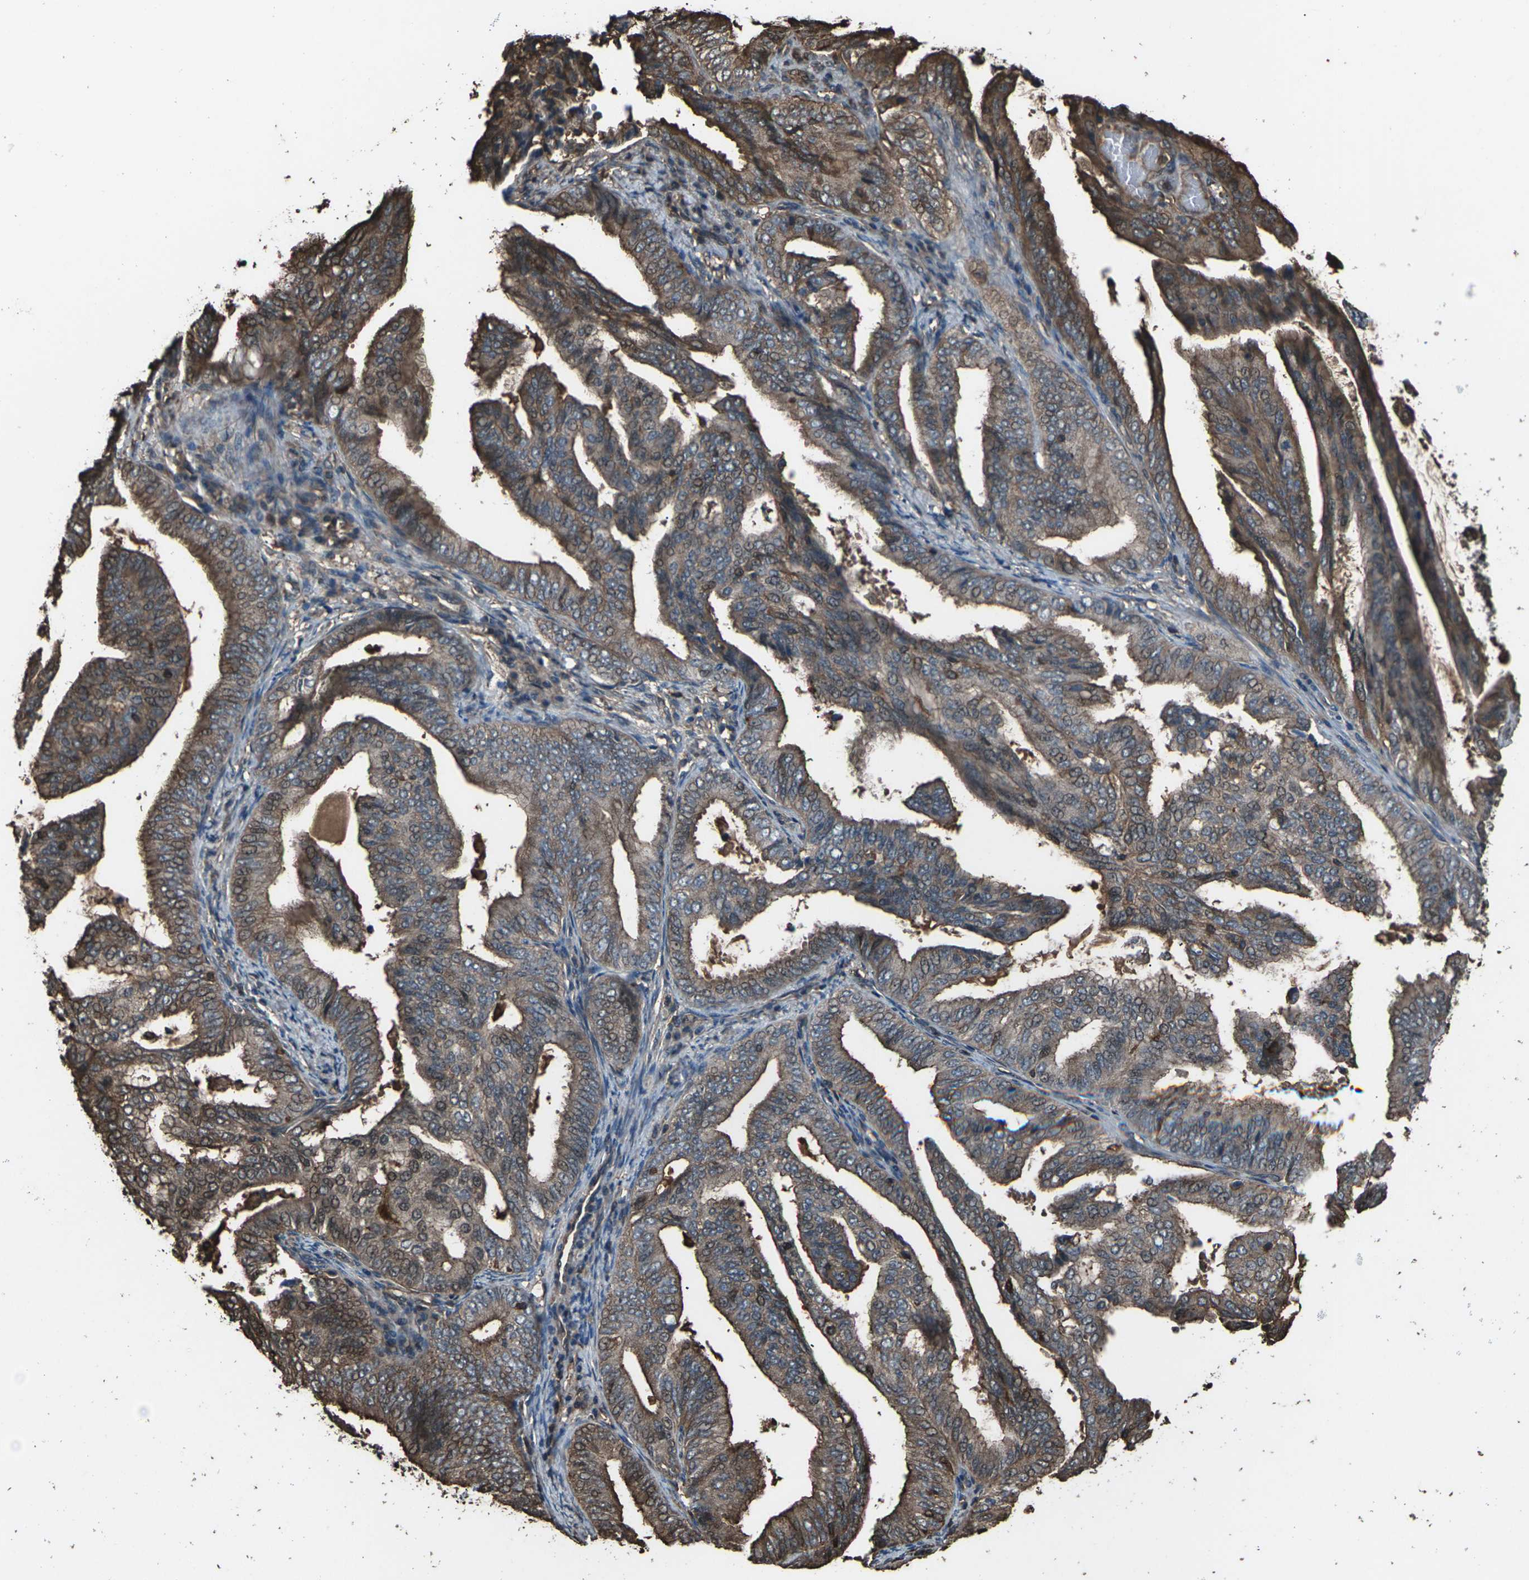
{"staining": {"intensity": "moderate", "quantity": ">75%", "location": "cytoplasmic/membranous"}, "tissue": "endometrial cancer", "cell_type": "Tumor cells", "image_type": "cancer", "snomed": [{"axis": "morphology", "description": "Adenocarcinoma, NOS"}, {"axis": "topography", "description": "Endometrium"}], "caption": "Immunohistochemical staining of endometrial cancer (adenocarcinoma) demonstrates medium levels of moderate cytoplasmic/membranous protein staining in about >75% of tumor cells.", "gene": "DHPS", "patient": {"sex": "female", "age": 58}}